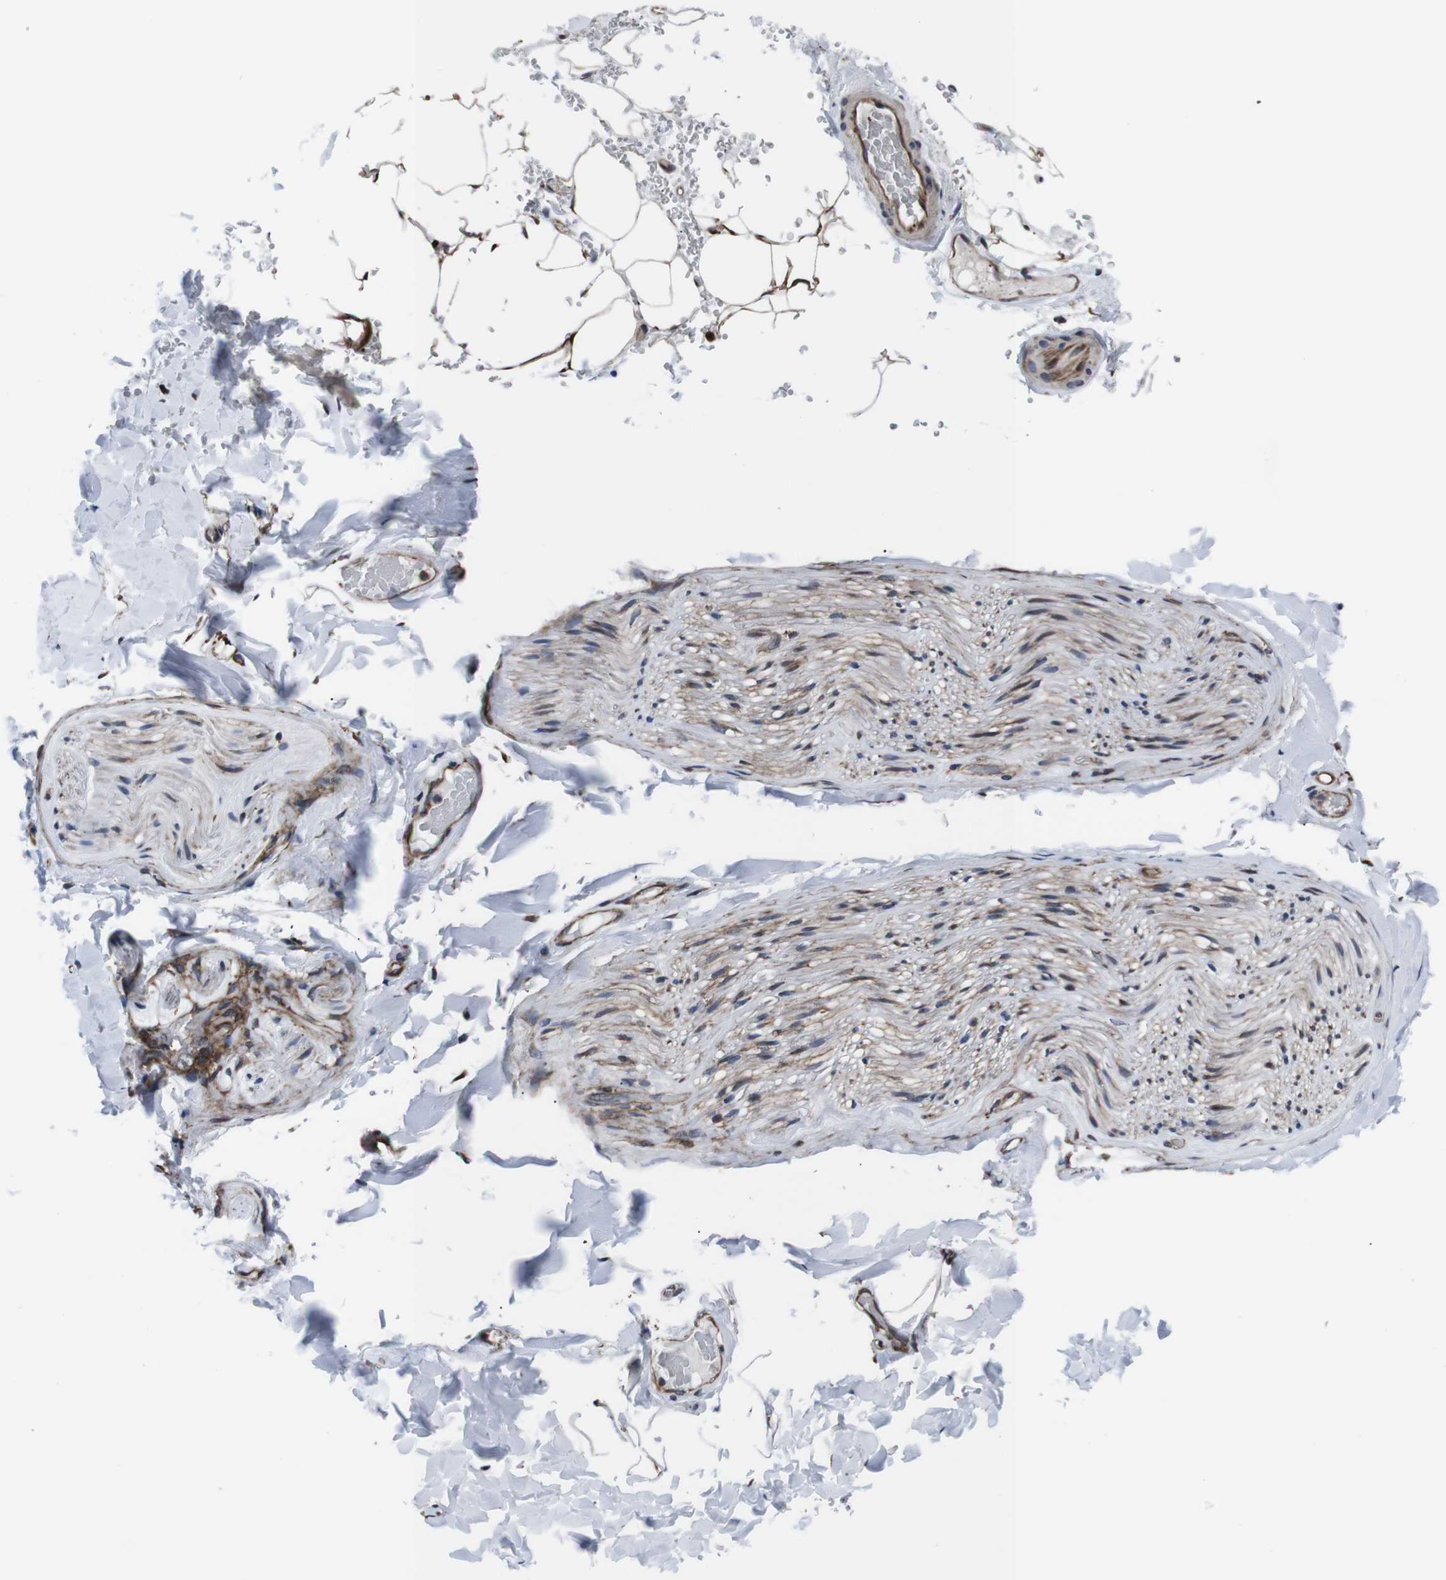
{"staining": {"intensity": "strong", "quantity": ">75%", "location": "cytoplasmic/membranous"}, "tissue": "adipose tissue", "cell_type": "Adipocytes", "image_type": "normal", "snomed": [{"axis": "morphology", "description": "Normal tissue, NOS"}, {"axis": "topography", "description": "Peripheral nerve tissue"}], "caption": "Protein analysis of benign adipose tissue demonstrates strong cytoplasmic/membranous positivity in approximately >75% of adipocytes.", "gene": "EIF4A2", "patient": {"sex": "male", "age": 70}}